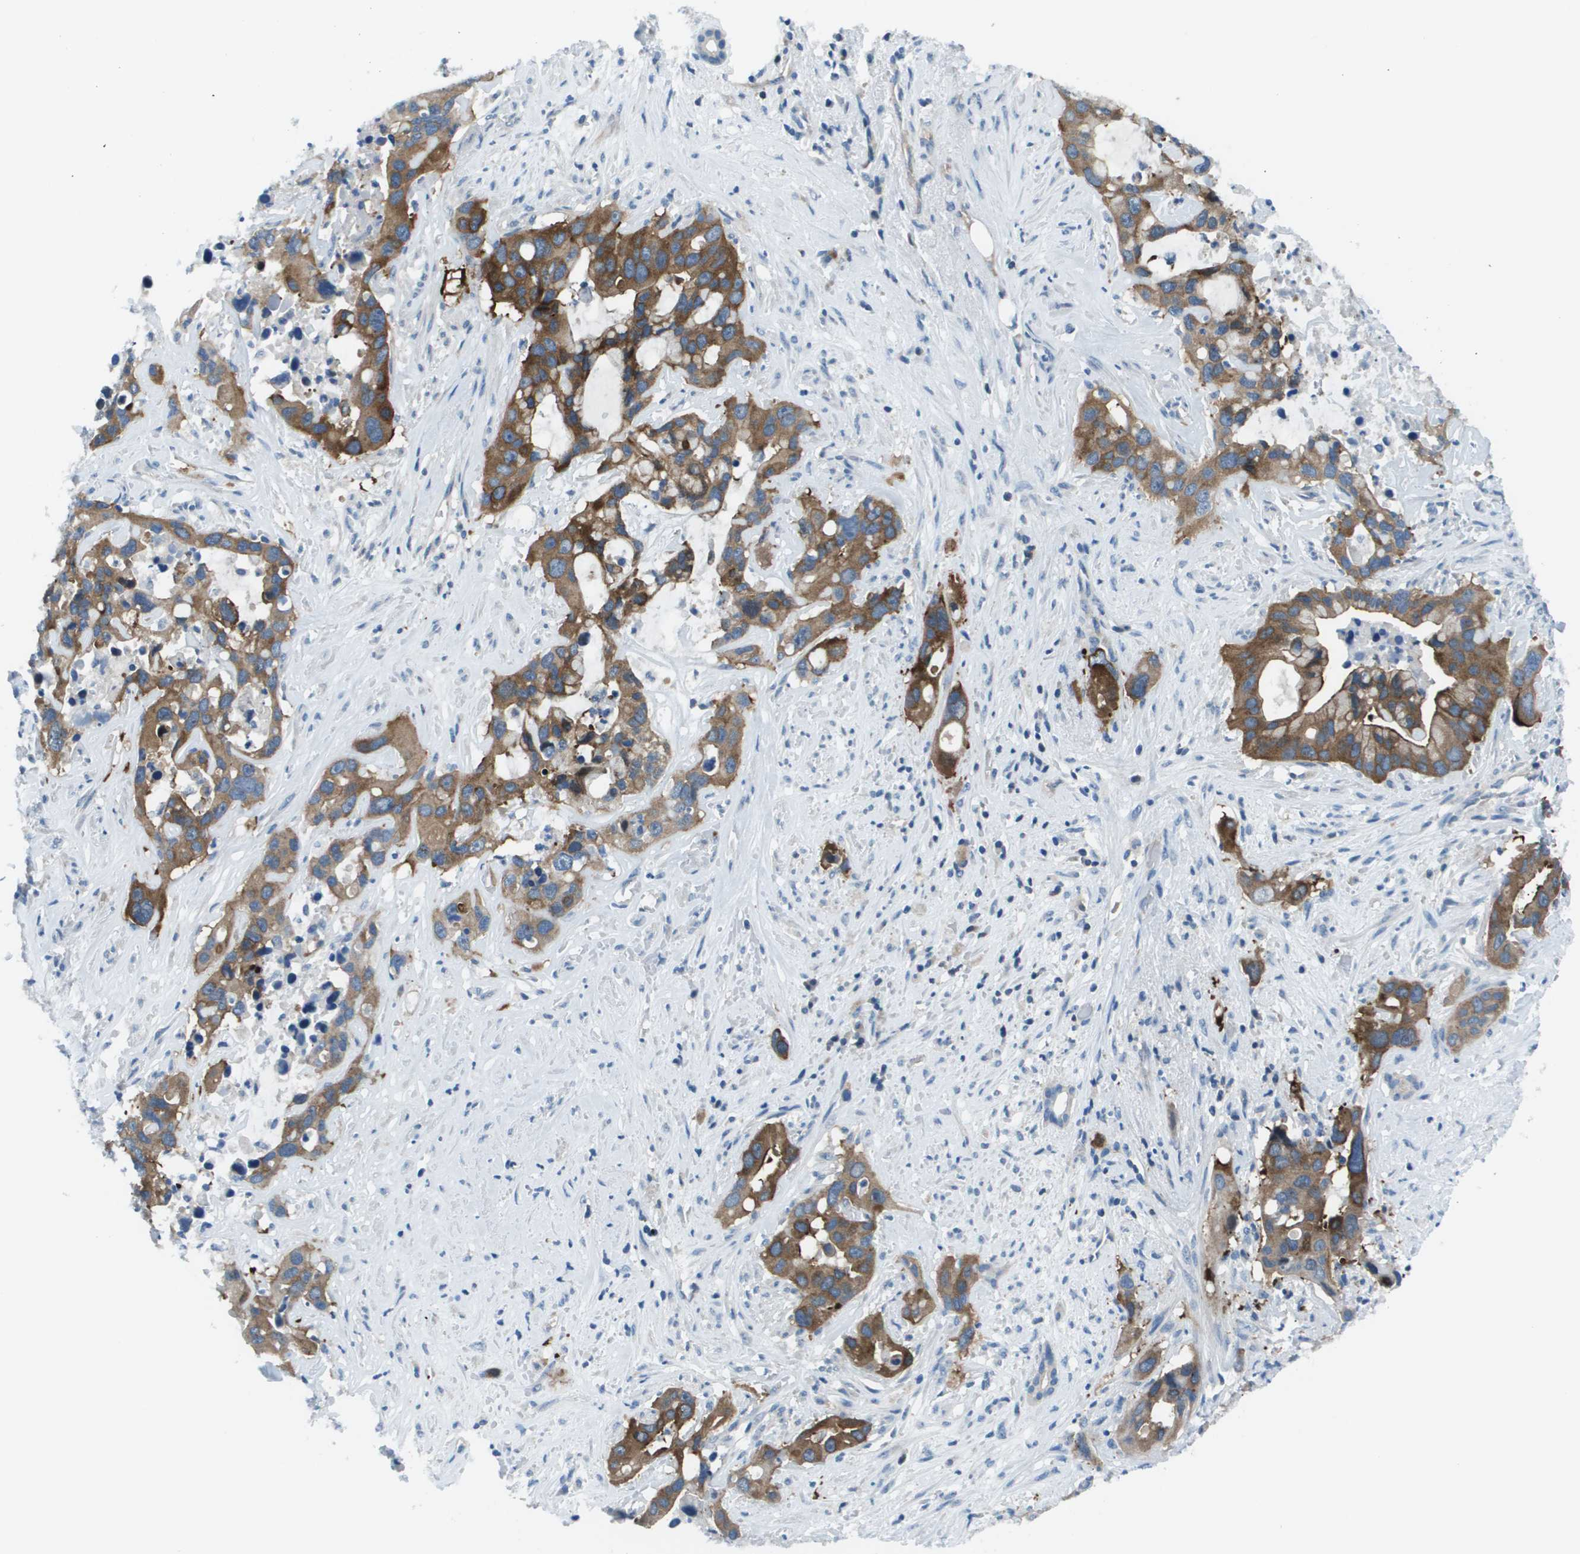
{"staining": {"intensity": "strong", "quantity": ">75%", "location": "cytoplasmic/membranous"}, "tissue": "liver cancer", "cell_type": "Tumor cells", "image_type": "cancer", "snomed": [{"axis": "morphology", "description": "Cholangiocarcinoma"}, {"axis": "topography", "description": "Liver"}], "caption": "Liver cancer (cholangiocarcinoma) was stained to show a protein in brown. There is high levels of strong cytoplasmic/membranous expression in about >75% of tumor cells. Ihc stains the protein of interest in brown and the nuclei are stained blue.", "gene": "STIP1", "patient": {"sex": "female", "age": 65}}